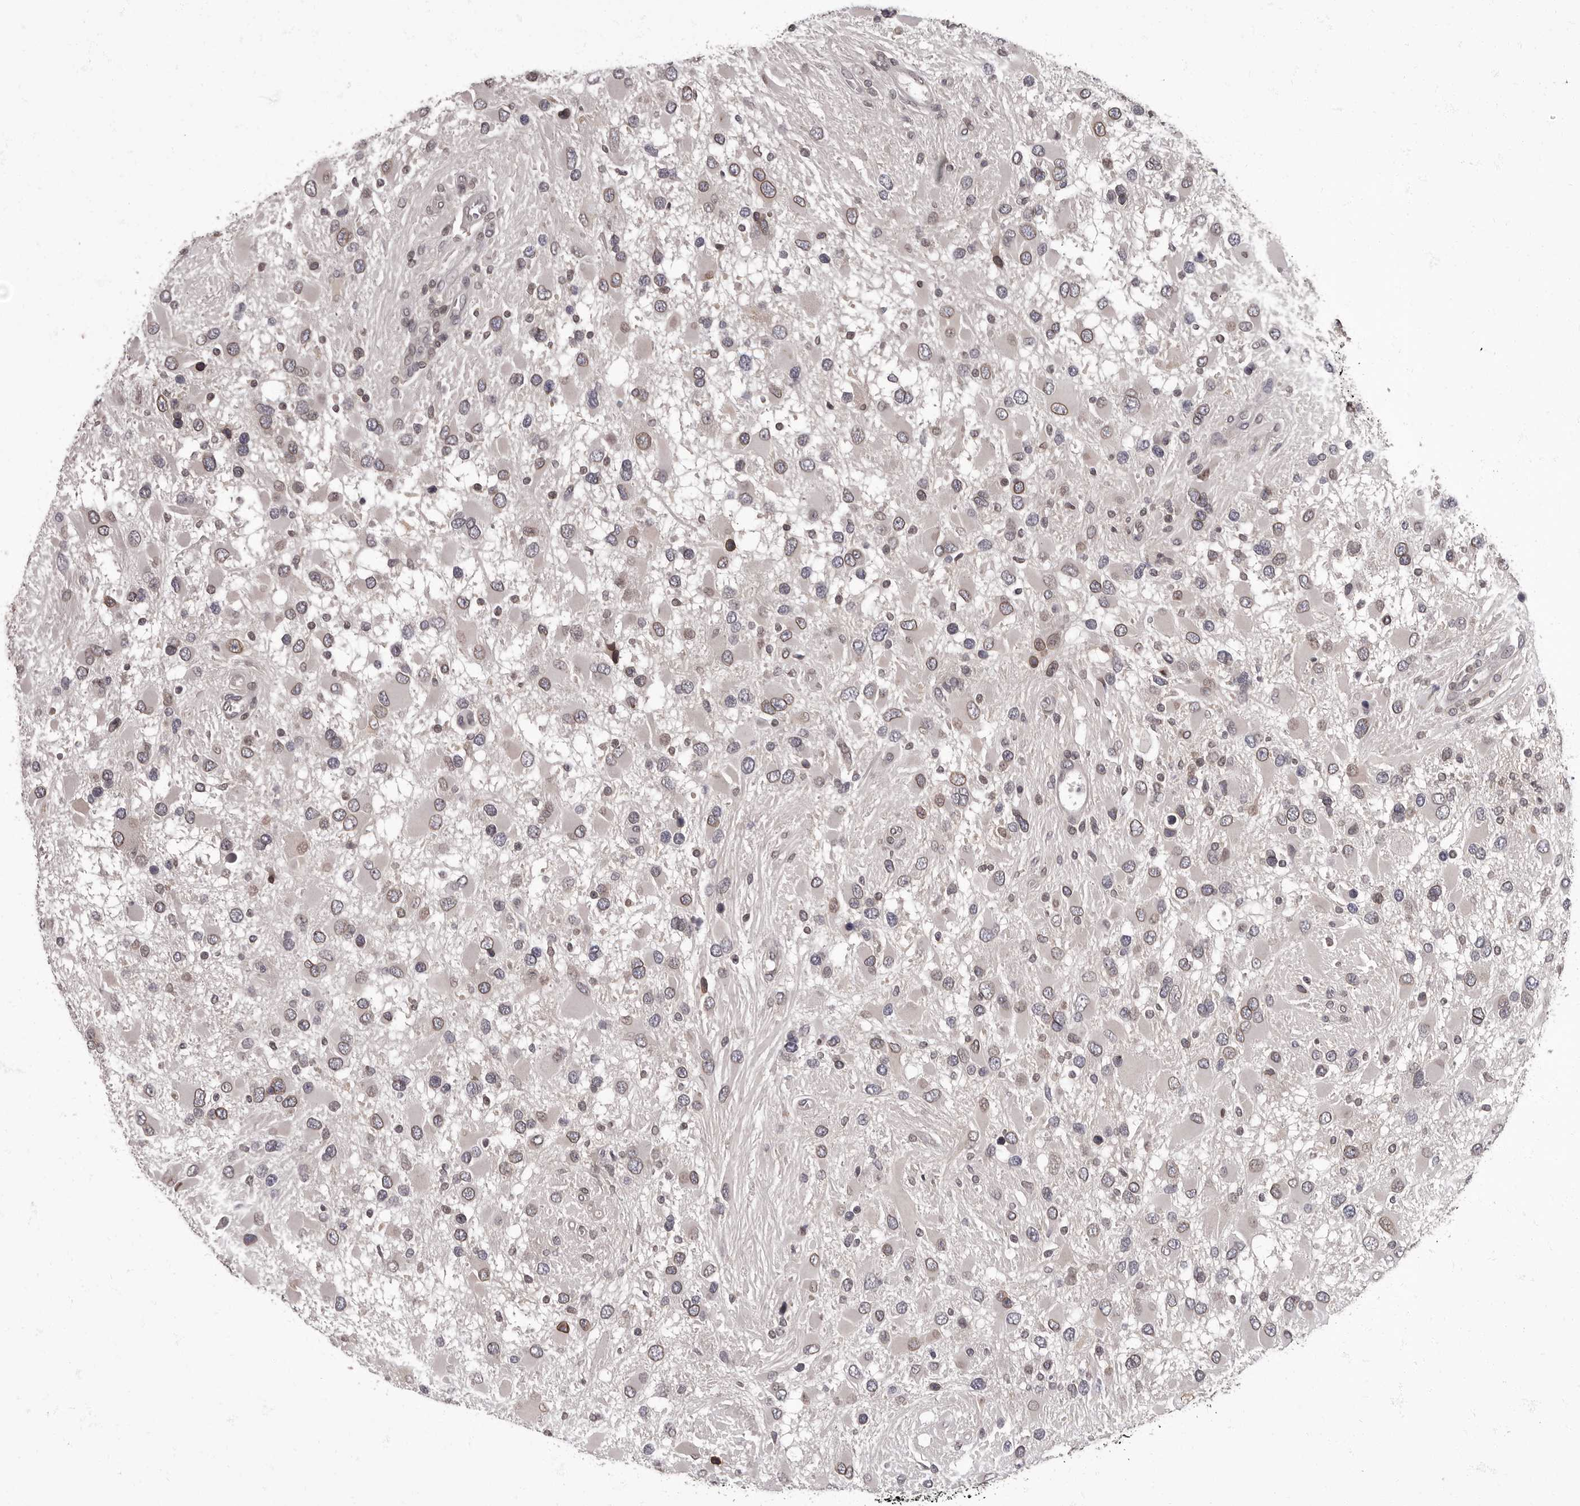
{"staining": {"intensity": "weak", "quantity": ">75%", "location": "nuclear"}, "tissue": "glioma", "cell_type": "Tumor cells", "image_type": "cancer", "snomed": [{"axis": "morphology", "description": "Glioma, malignant, High grade"}, {"axis": "topography", "description": "Brain"}], "caption": "DAB immunohistochemical staining of human malignant high-grade glioma reveals weak nuclear protein staining in about >75% of tumor cells.", "gene": "C1orf50", "patient": {"sex": "male", "age": 53}}